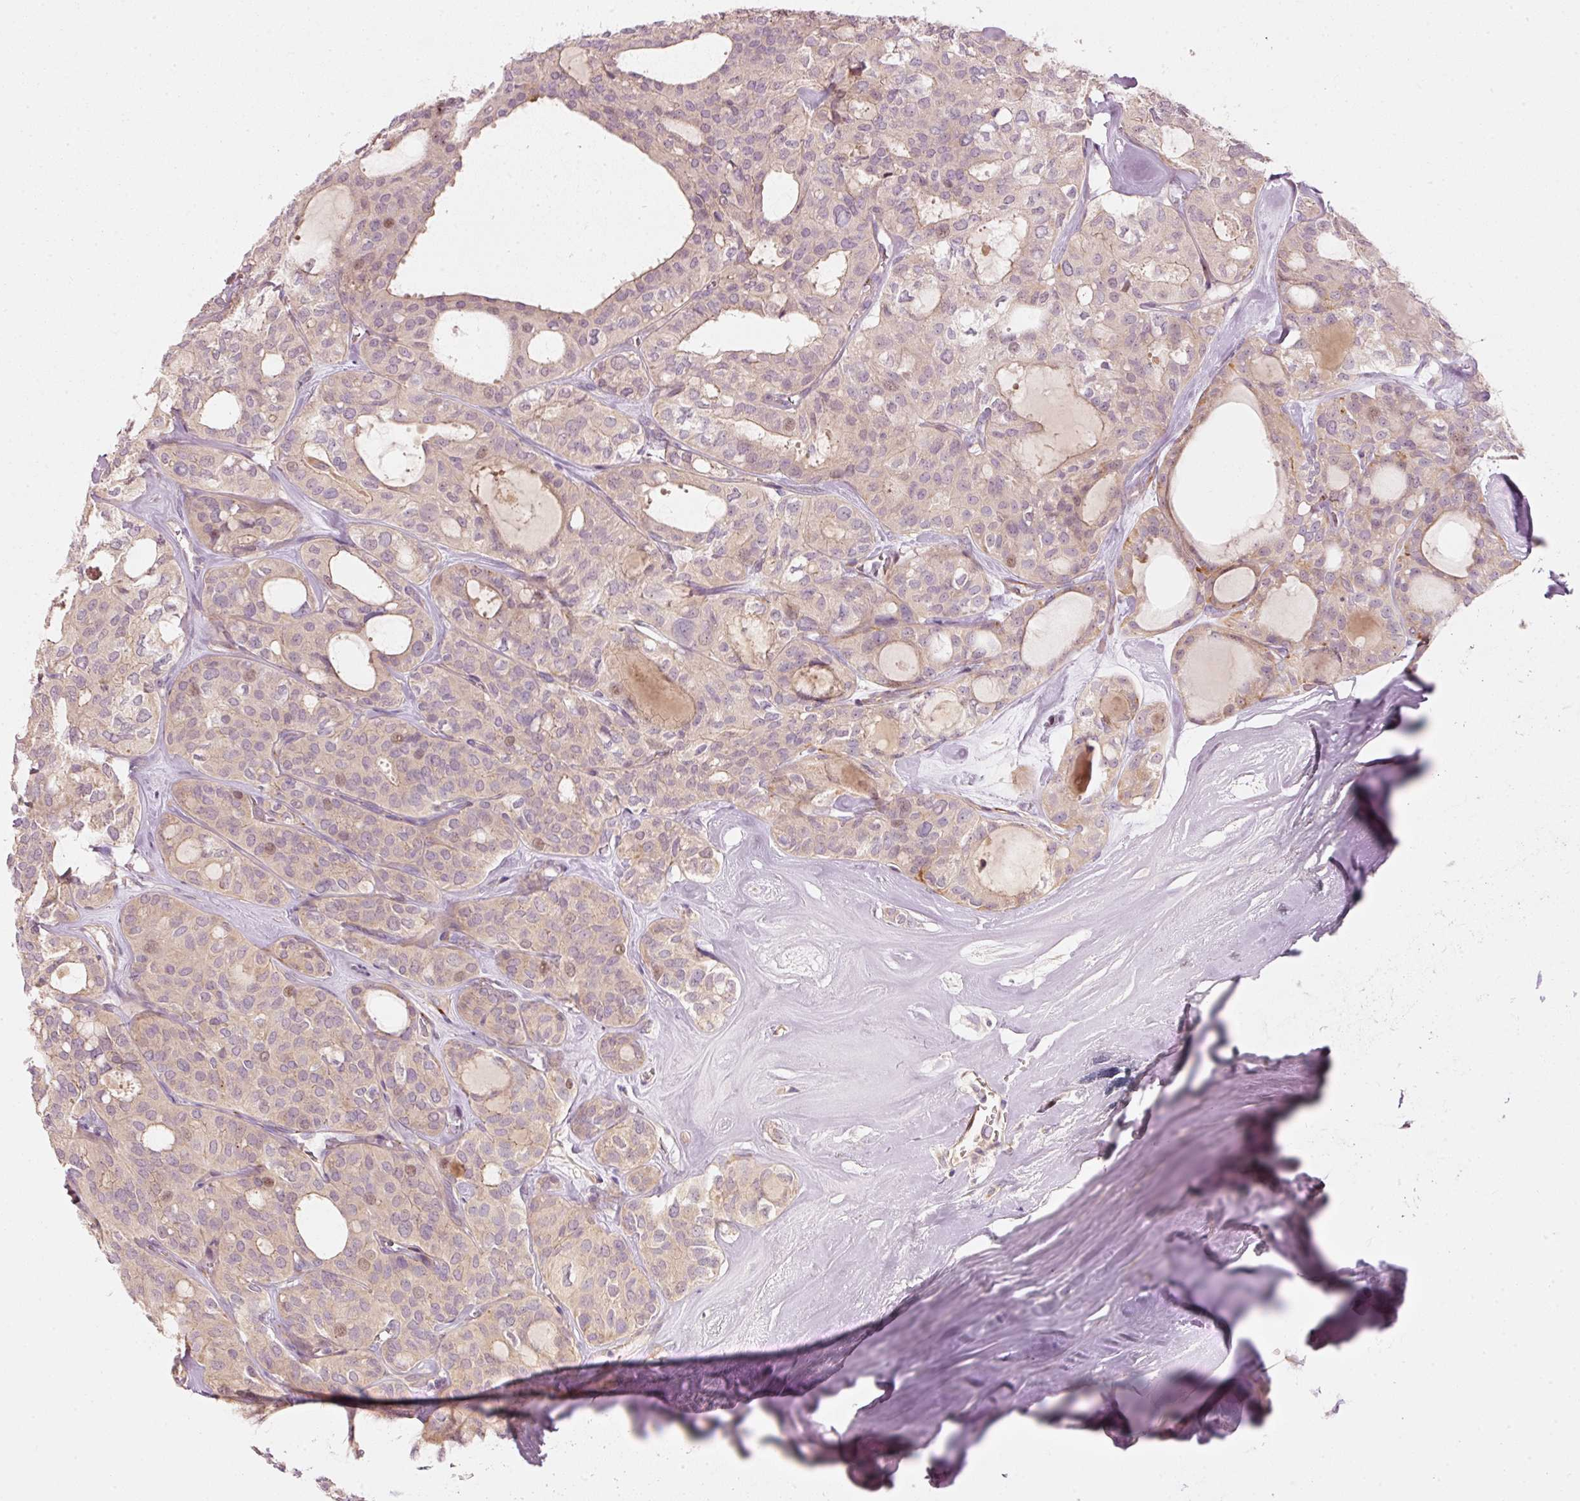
{"staining": {"intensity": "weak", "quantity": "<25%", "location": "nuclear"}, "tissue": "thyroid cancer", "cell_type": "Tumor cells", "image_type": "cancer", "snomed": [{"axis": "morphology", "description": "Follicular adenoma carcinoma, NOS"}, {"axis": "topography", "description": "Thyroid gland"}], "caption": "Thyroid cancer stained for a protein using immunohistochemistry (IHC) reveals no staining tumor cells.", "gene": "MAP10", "patient": {"sex": "male", "age": 75}}